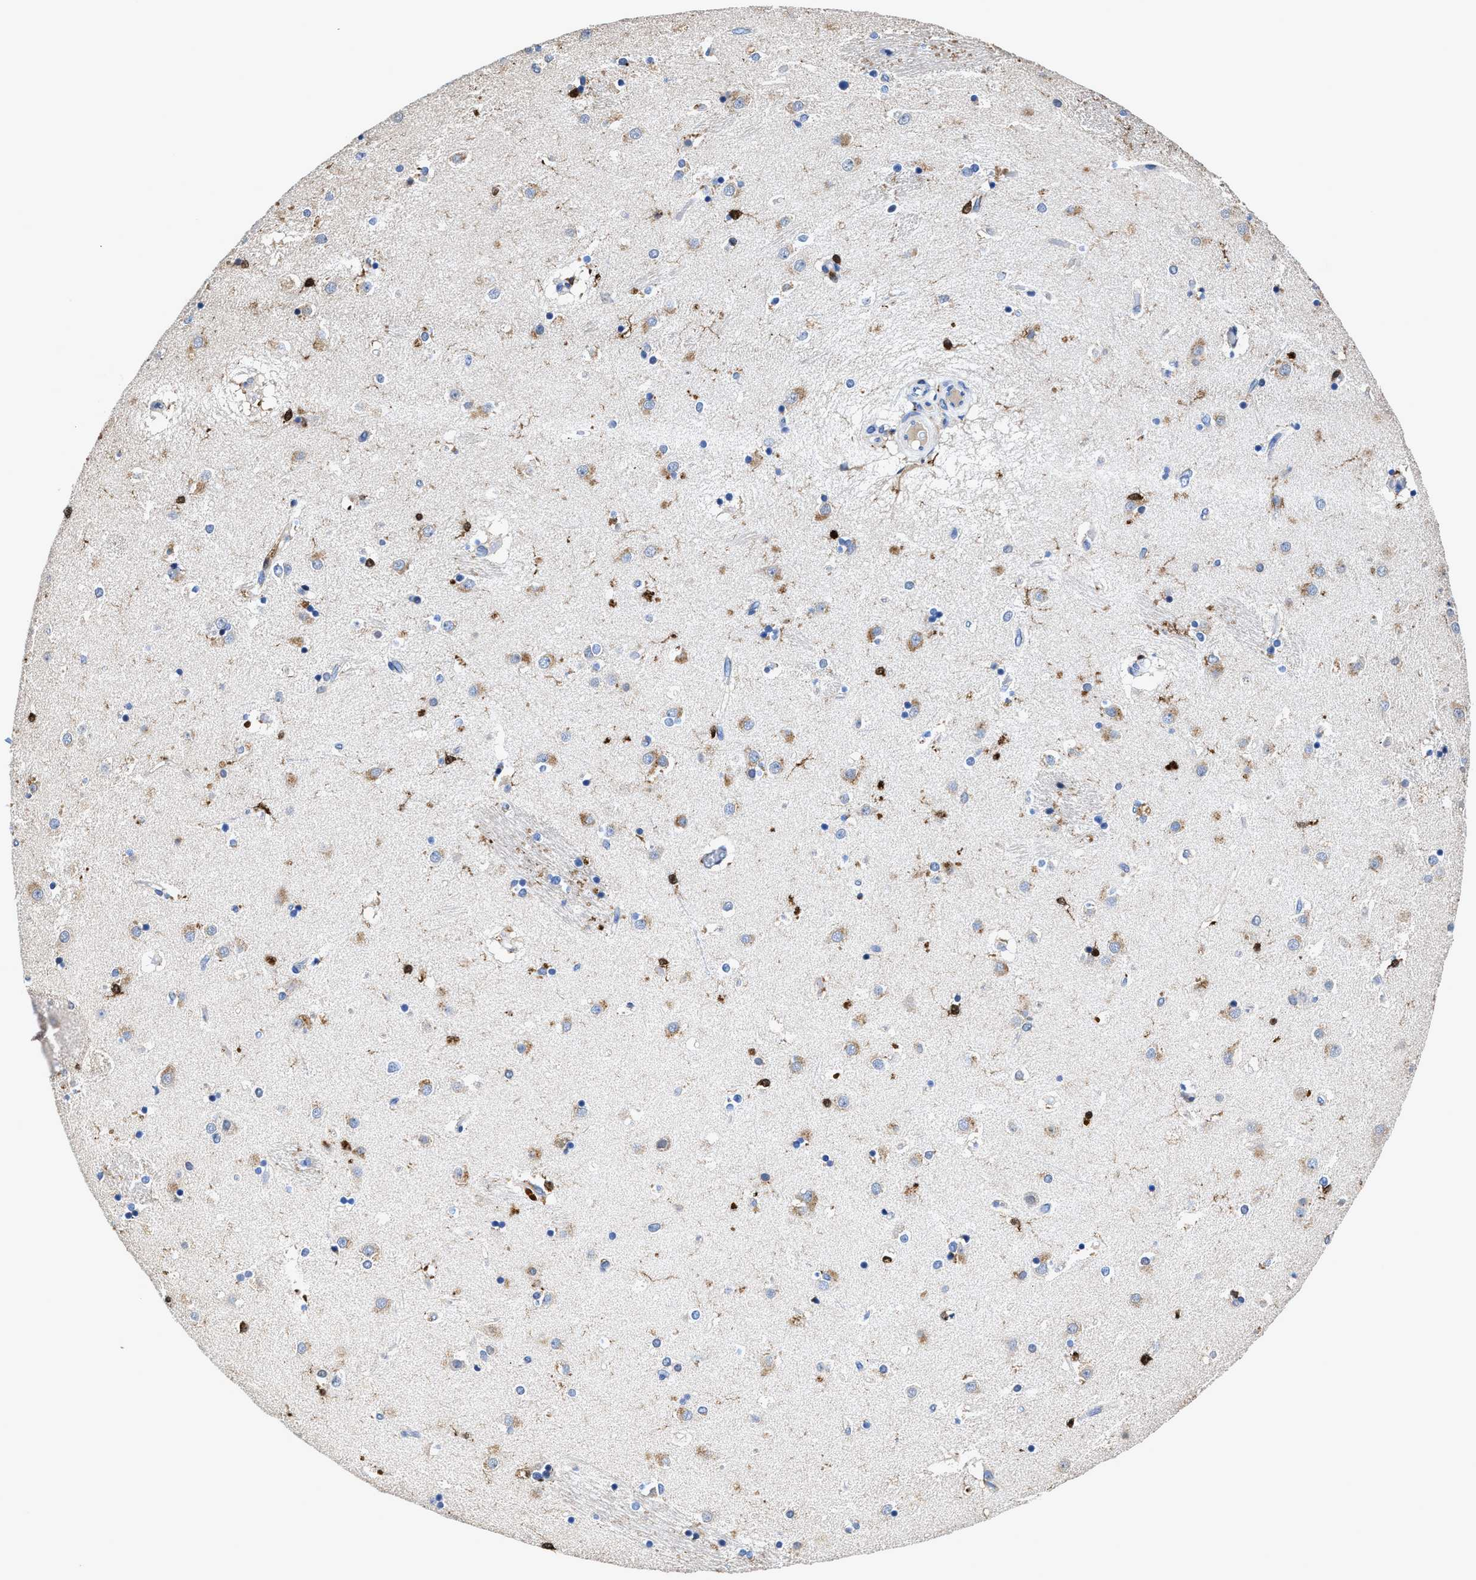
{"staining": {"intensity": "strong", "quantity": "<25%", "location": "nuclear"}, "tissue": "caudate", "cell_type": "Glial cells", "image_type": "normal", "snomed": [{"axis": "morphology", "description": "Normal tissue, NOS"}, {"axis": "topography", "description": "Lateral ventricle wall"}], "caption": "Caudate stained with DAB immunohistochemistry reveals medium levels of strong nuclear expression in about <25% of glial cells.", "gene": "RGS10", "patient": {"sex": "male", "age": 70}}